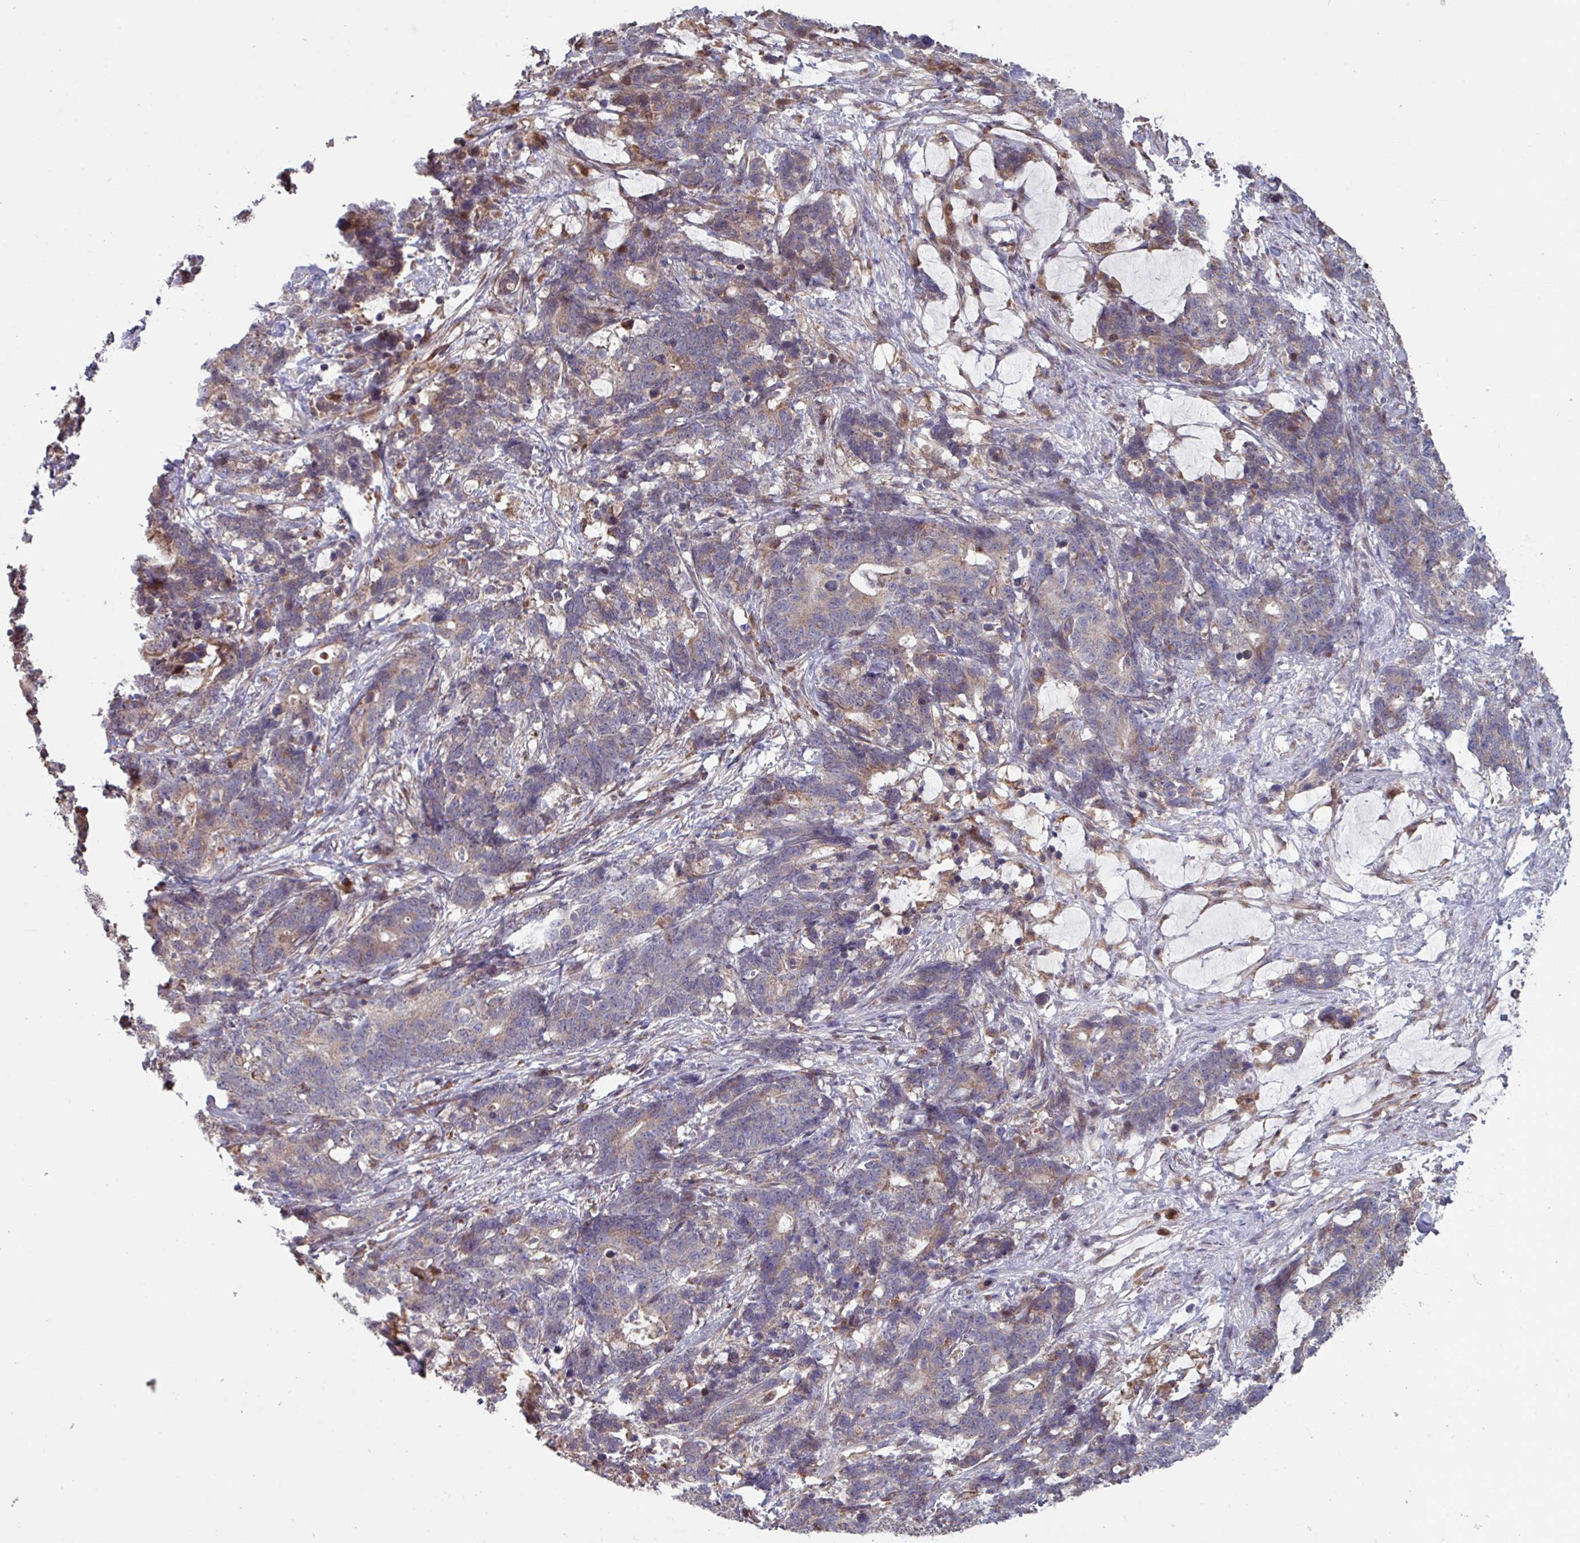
{"staining": {"intensity": "weak", "quantity": "25%-75%", "location": "cytoplasmic/membranous"}, "tissue": "stomach cancer", "cell_type": "Tumor cells", "image_type": "cancer", "snomed": [{"axis": "morphology", "description": "Normal tissue, NOS"}, {"axis": "morphology", "description": "Adenocarcinoma, NOS"}, {"axis": "topography", "description": "Stomach"}], "caption": "A brown stain labels weak cytoplasmic/membranous staining of a protein in adenocarcinoma (stomach) tumor cells. (Stains: DAB in brown, nuclei in blue, Microscopy: brightfield microscopy at high magnification).", "gene": "COX7C", "patient": {"sex": "female", "age": 64}}